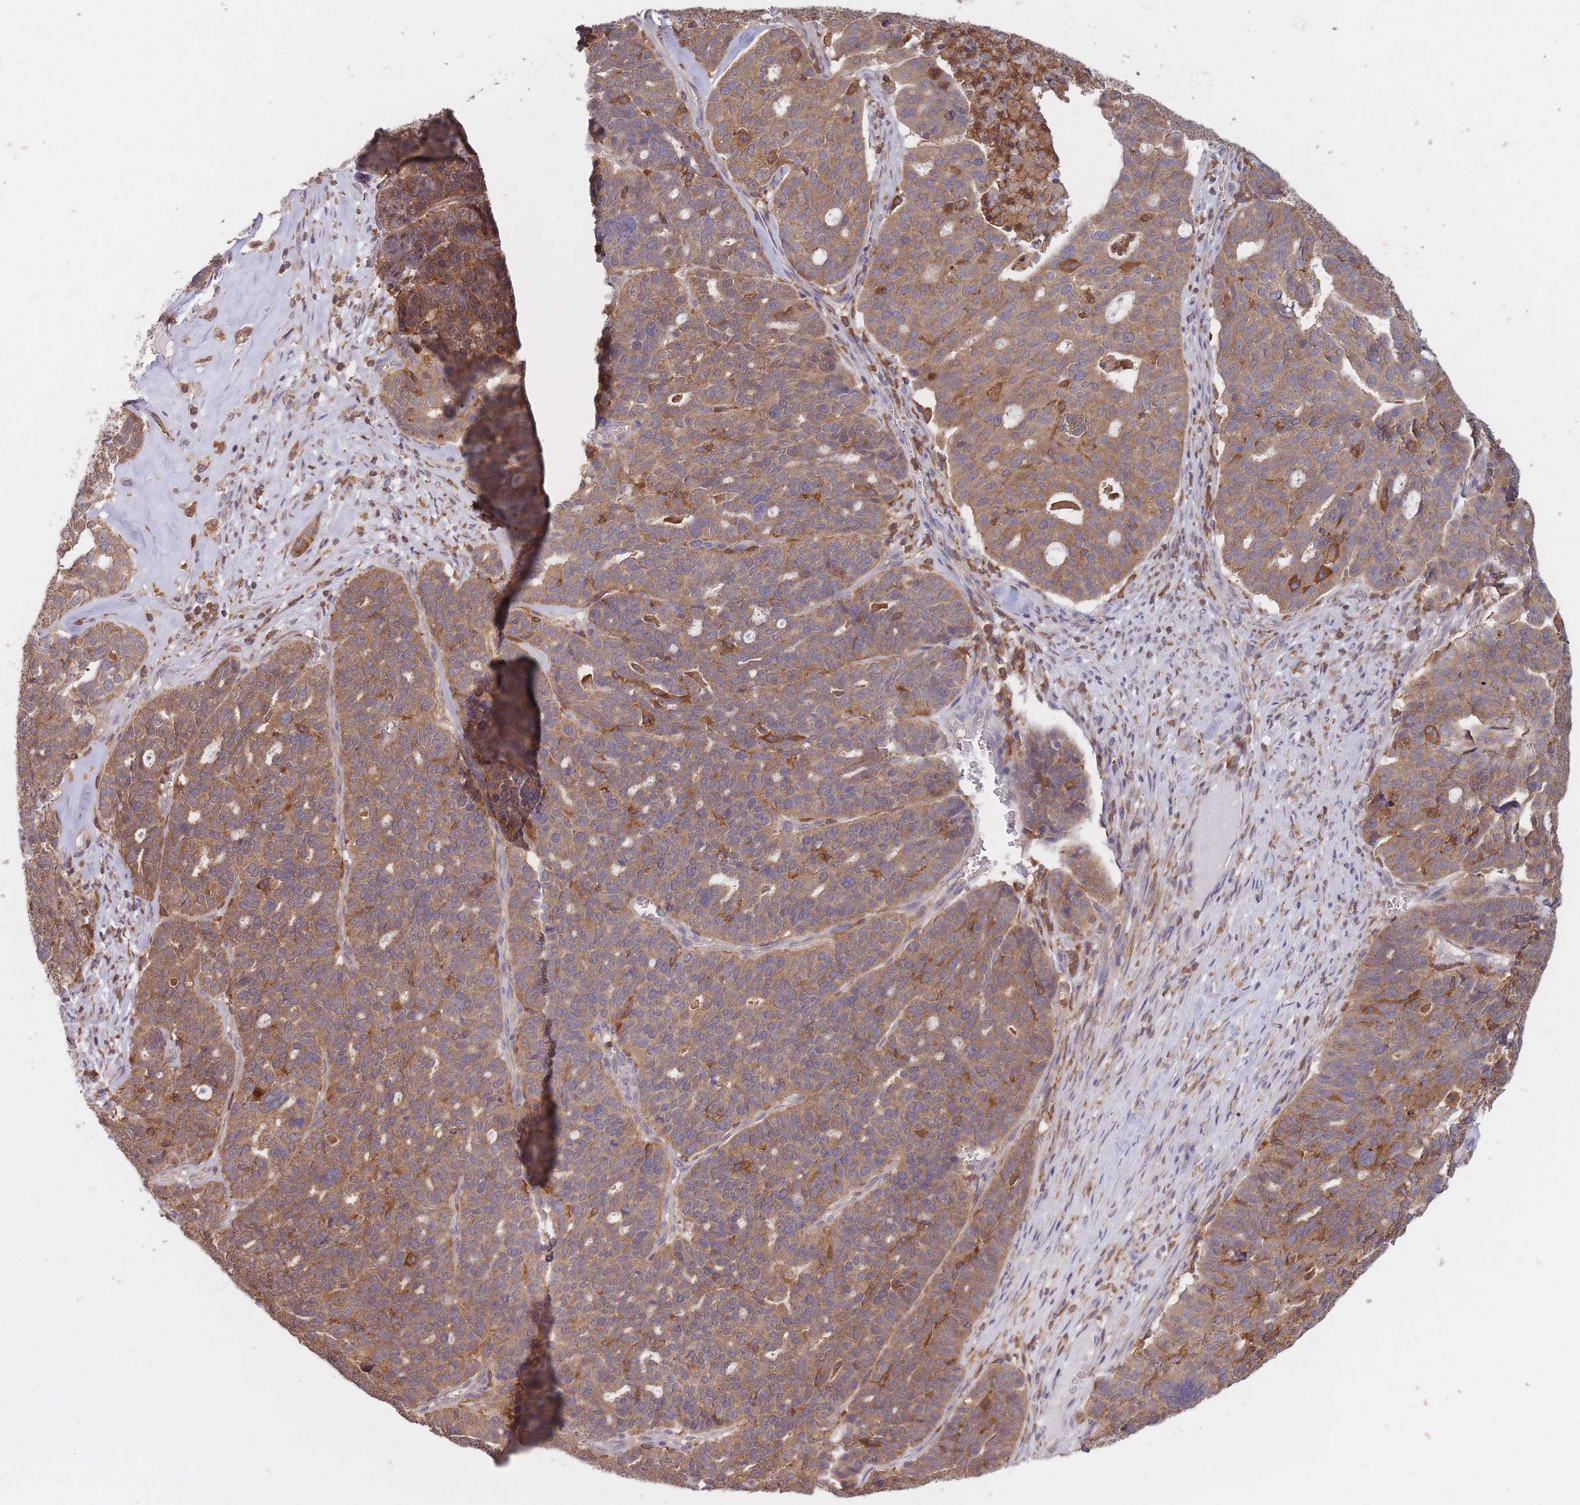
{"staining": {"intensity": "moderate", "quantity": ">75%", "location": "cytoplasmic/membranous"}, "tissue": "ovarian cancer", "cell_type": "Tumor cells", "image_type": "cancer", "snomed": [{"axis": "morphology", "description": "Cystadenocarcinoma, serous, NOS"}, {"axis": "topography", "description": "Ovary"}], "caption": "A histopathology image showing moderate cytoplasmic/membranous staining in approximately >75% of tumor cells in serous cystadenocarcinoma (ovarian), as visualized by brown immunohistochemical staining.", "gene": "GMIP", "patient": {"sex": "female", "age": 59}}